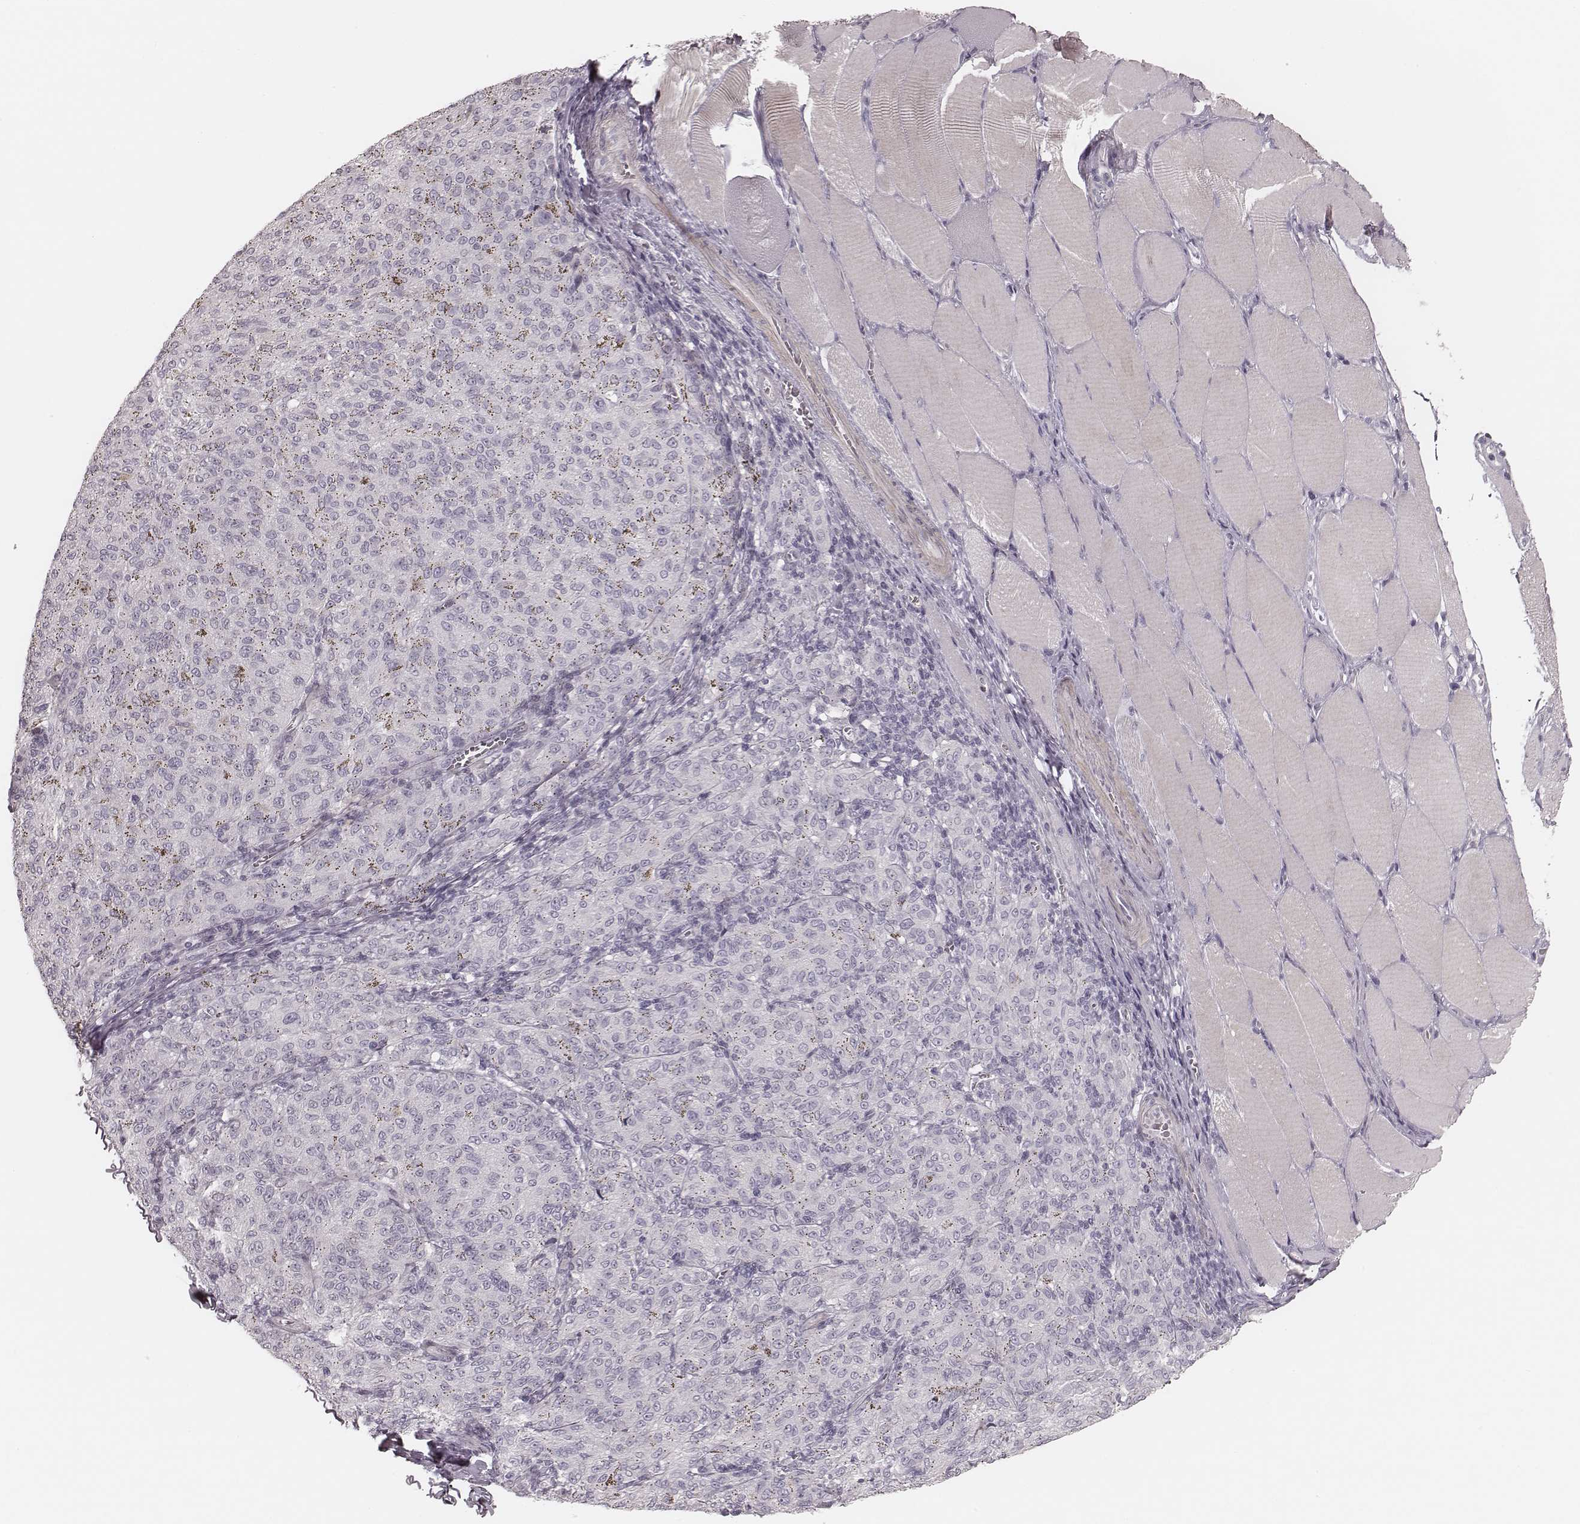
{"staining": {"intensity": "negative", "quantity": "none", "location": "none"}, "tissue": "melanoma", "cell_type": "Tumor cells", "image_type": "cancer", "snomed": [{"axis": "morphology", "description": "Malignant melanoma, NOS"}, {"axis": "topography", "description": "Skin"}], "caption": "Immunohistochemistry (IHC) histopathology image of melanoma stained for a protein (brown), which shows no positivity in tumor cells.", "gene": "SPATA24", "patient": {"sex": "female", "age": 72}}